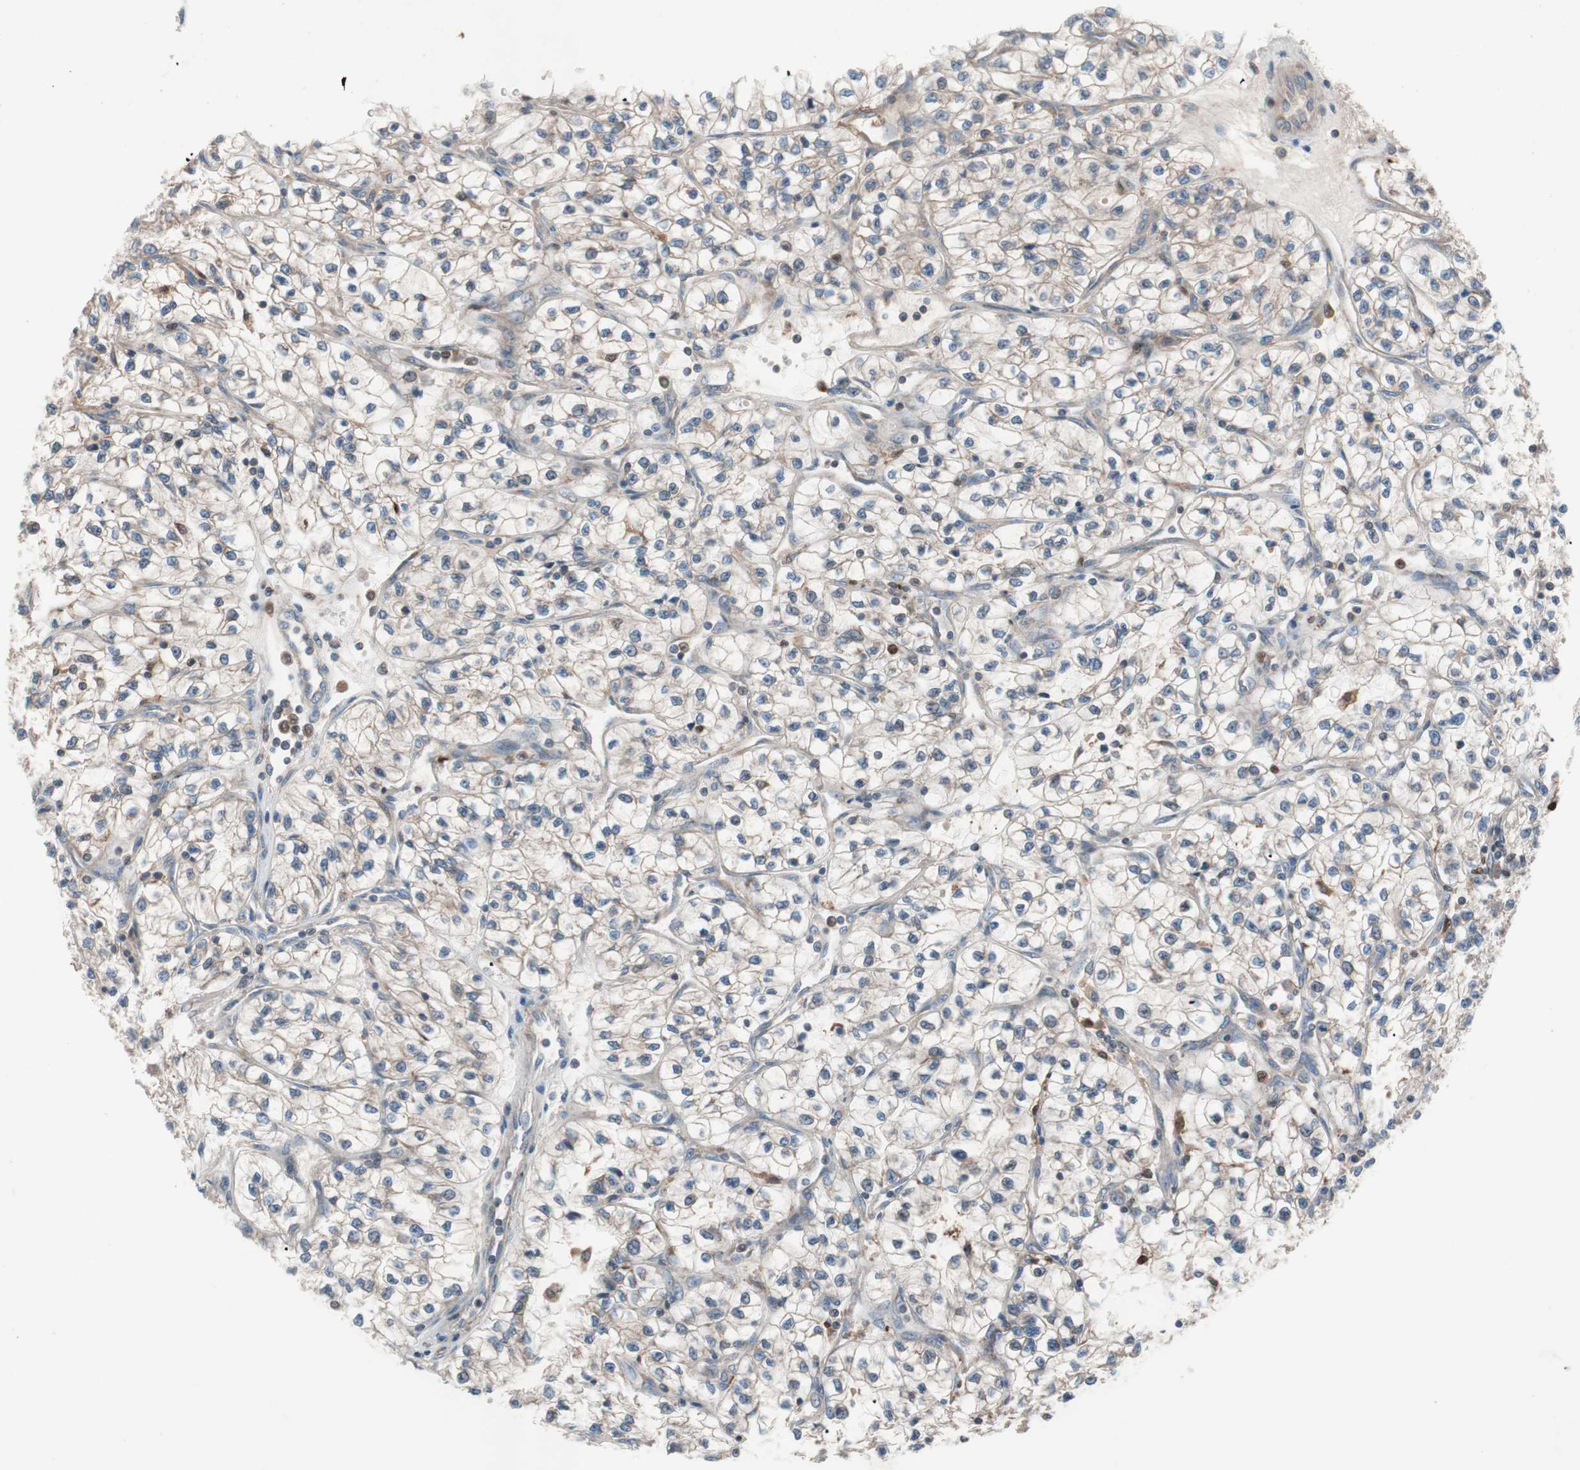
{"staining": {"intensity": "weak", "quantity": "25%-75%", "location": "cytoplasmic/membranous"}, "tissue": "renal cancer", "cell_type": "Tumor cells", "image_type": "cancer", "snomed": [{"axis": "morphology", "description": "Adenocarcinoma, NOS"}, {"axis": "topography", "description": "Kidney"}], "caption": "This image displays immunohistochemistry staining of human adenocarcinoma (renal), with low weak cytoplasmic/membranous expression in about 25%-75% of tumor cells.", "gene": "FAAH", "patient": {"sex": "female", "age": 57}}